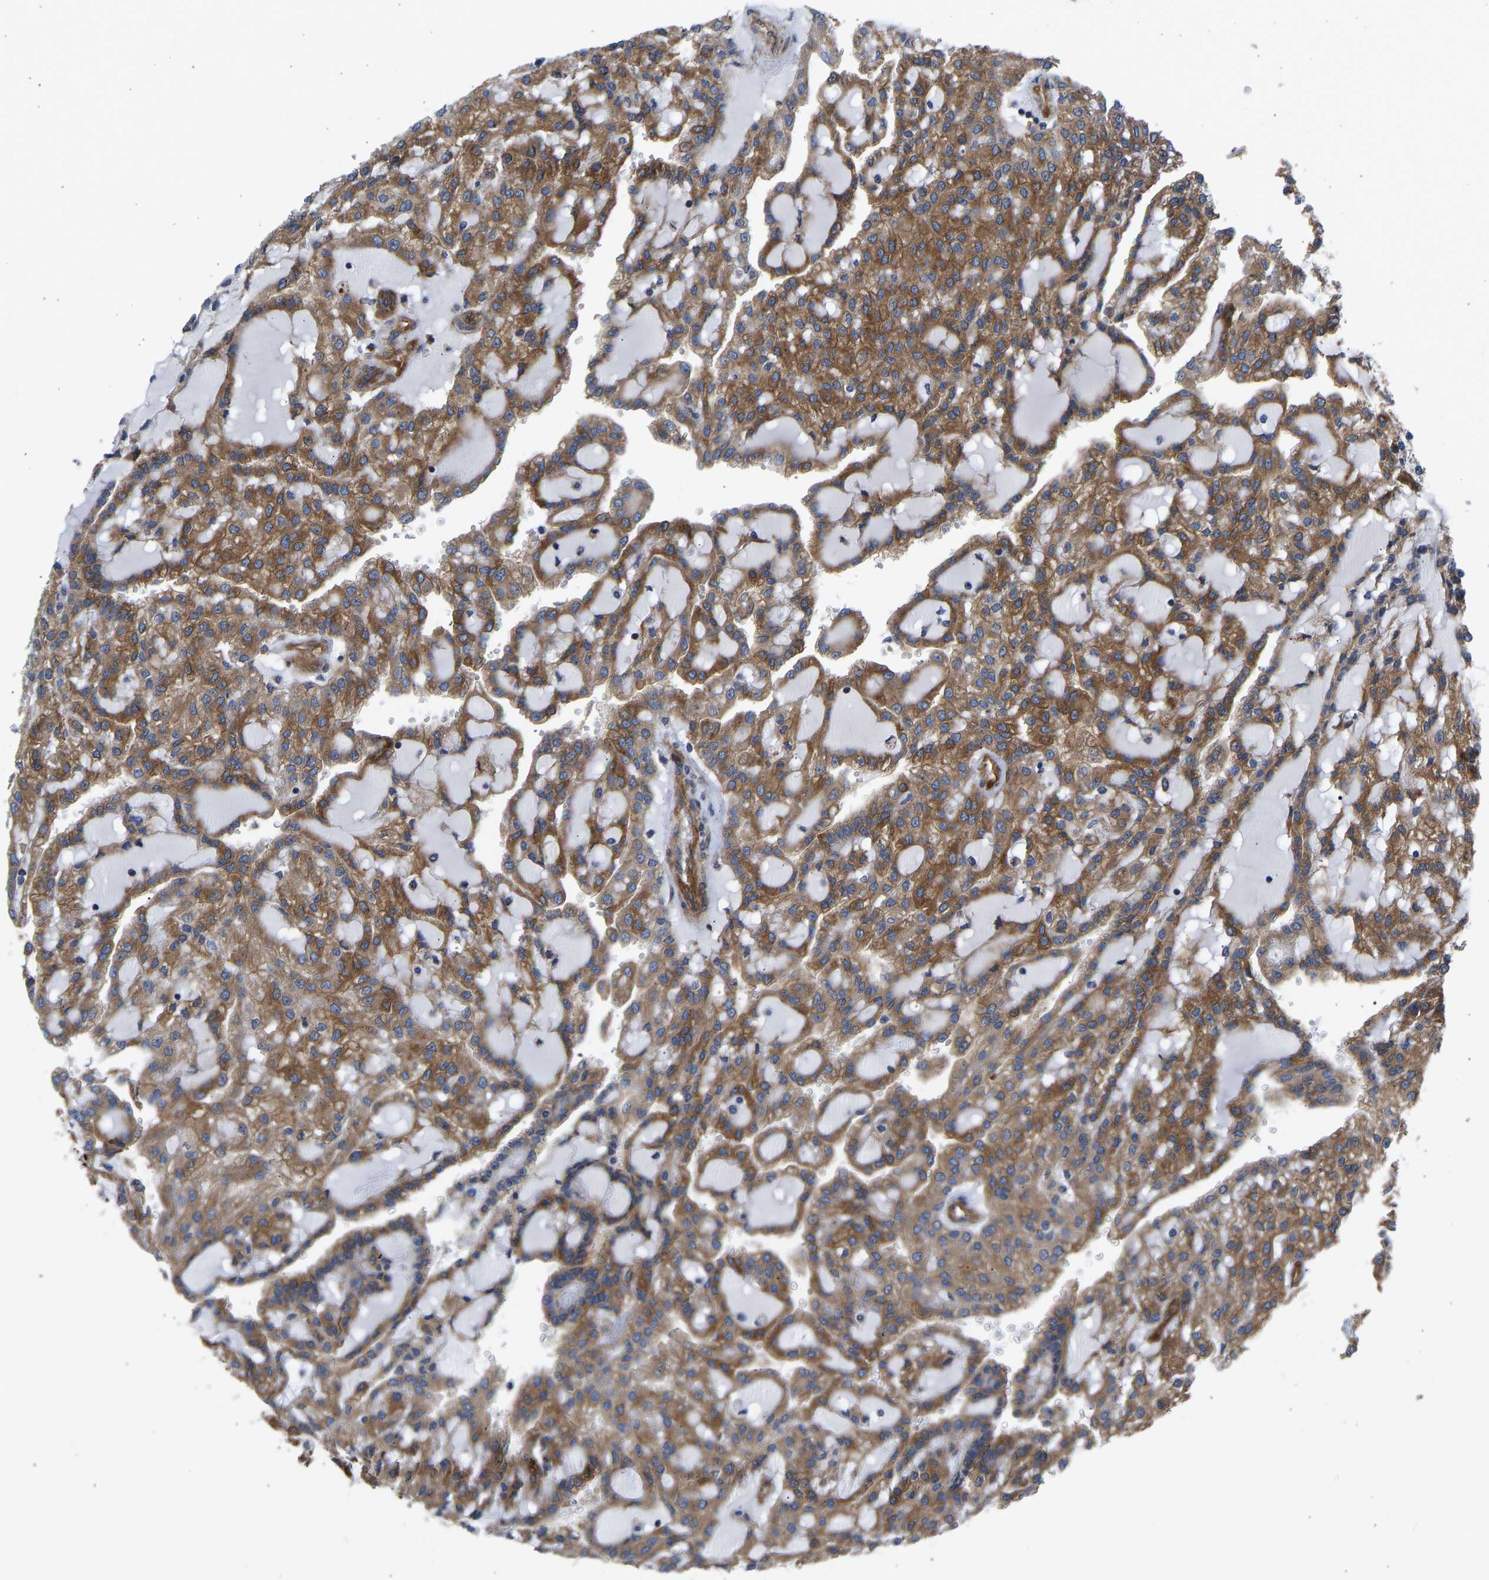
{"staining": {"intensity": "strong", "quantity": ">75%", "location": "cytoplasmic/membranous"}, "tissue": "renal cancer", "cell_type": "Tumor cells", "image_type": "cancer", "snomed": [{"axis": "morphology", "description": "Adenocarcinoma, NOS"}, {"axis": "topography", "description": "Kidney"}], "caption": "A brown stain highlights strong cytoplasmic/membranous expression of a protein in human renal adenocarcinoma tumor cells. (Stains: DAB (3,3'-diaminobenzidine) in brown, nuclei in blue, Microscopy: brightfield microscopy at high magnification).", "gene": "MYO1C", "patient": {"sex": "male", "age": 63}}